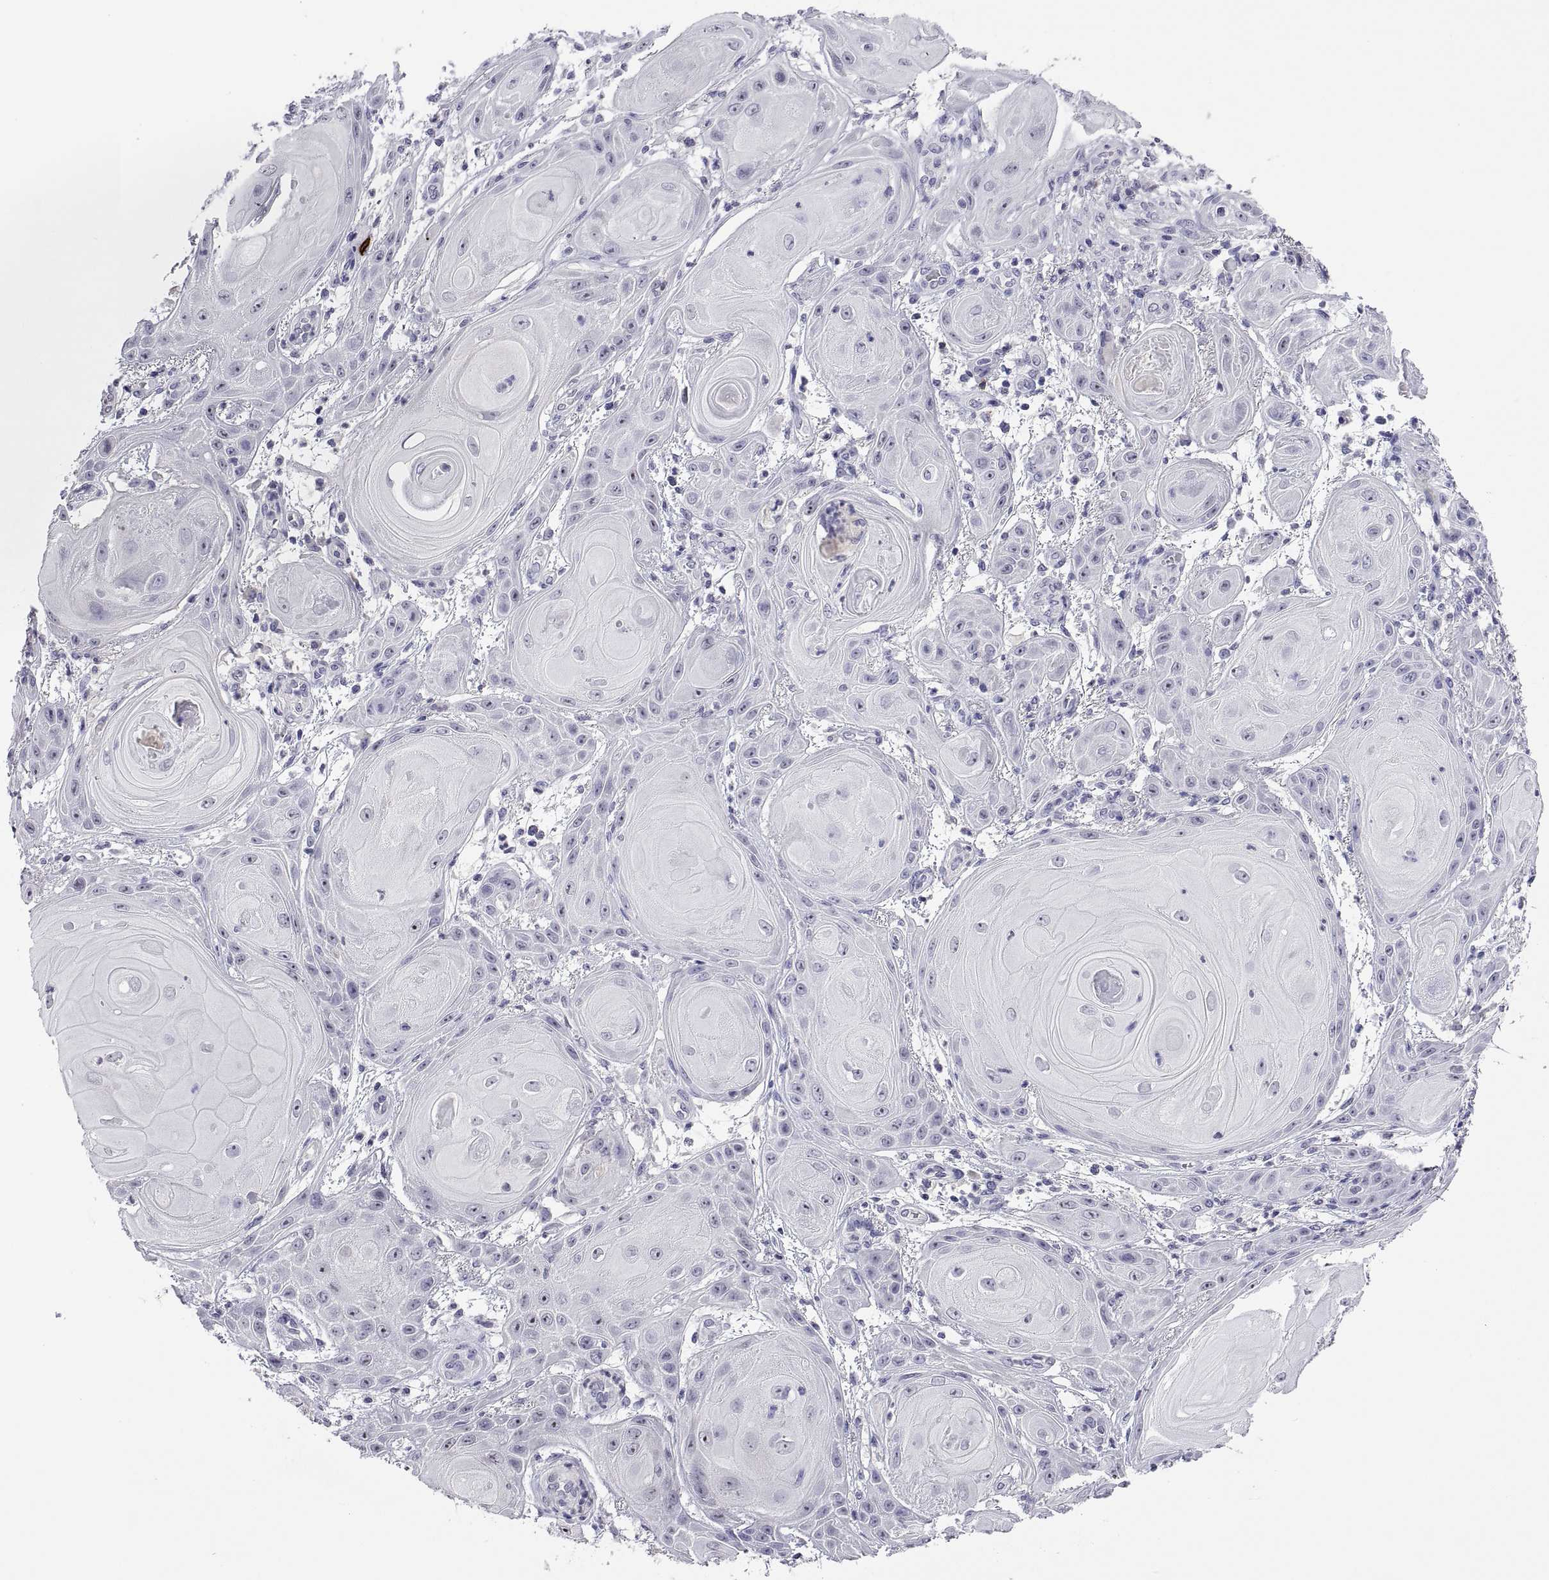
{"staining": {"intensity": "negative", "quantity": "none", "location": "none"}, "tissue": "skin cancer", "cell_type": "Tumor cells", "image_type": "cancer", "snomed": [{"axis": "morphology", "description": "Squamous cell carcinoma, NOS"}, {"axis": "topography", "description": "Skin"}], "caption": "Squamous cell carcinoma (skin) was stained to show a protein in brown. There is no significant positivity in tumor cells.", "gene": "MS4A1", "patient": {"sex": "male", "age": 62}}